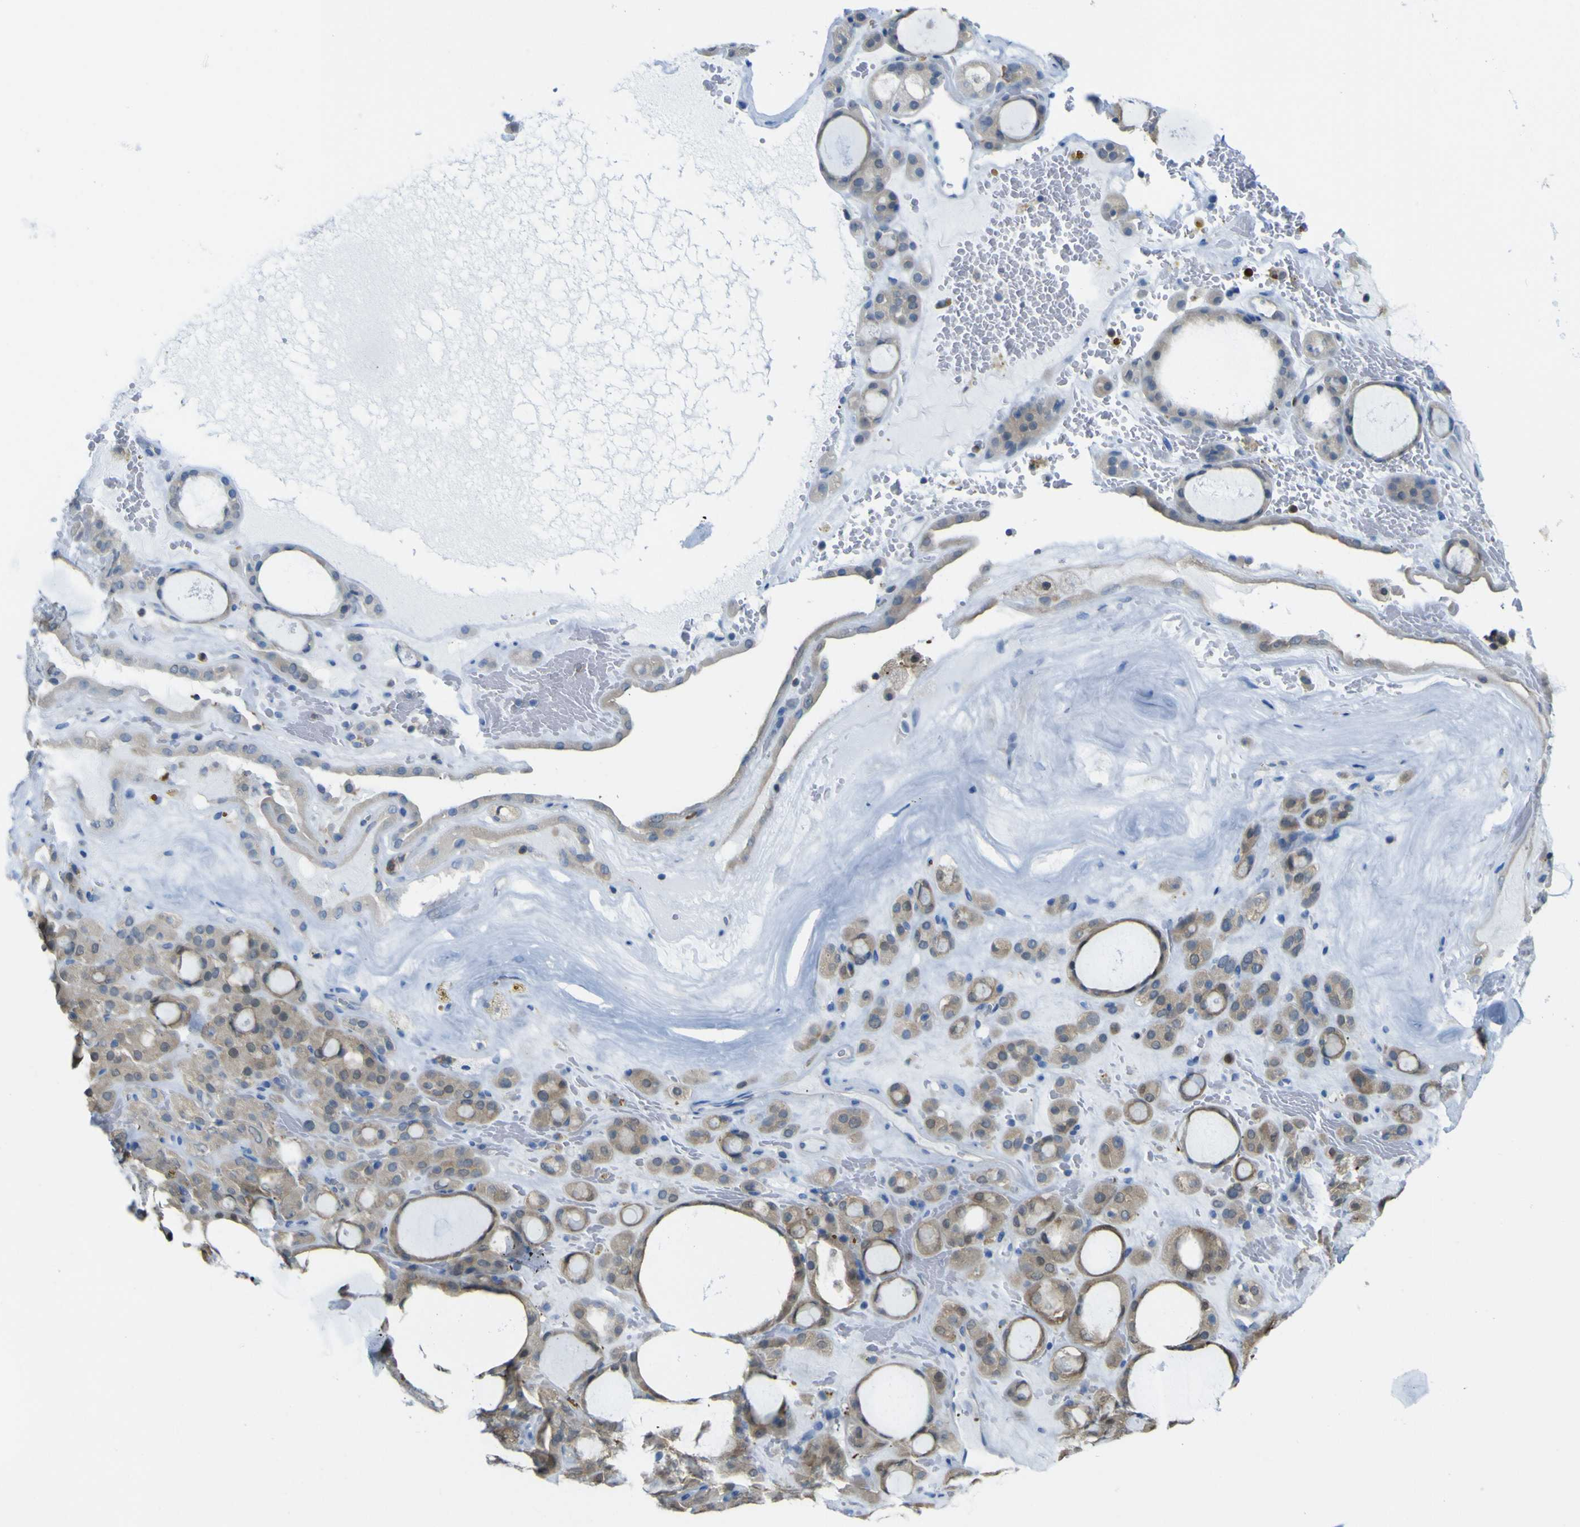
{"staining": {"intensity": "weak", "quantity": ">75%", "location": "cytoplasmic/membranous"}, "tissue": "thyroid gland", "cell_type": "Glandular cells", "image_type": "normal", "snomed": [{"axis": "morphology", "description": "Normal tissue, NOS"}, {"axis": "morphology", "description": "Carcinoma, NOS"}, {"axis": "topography", "description": "Thyroid gland"}], "caption": "A brown stain shows weak cytoplasmic/membranous positivity of a protein in glandular cells of benign human thyroid gland.", "gene": "ABHD3", "patient": {"sex": "female", "age": 86}}